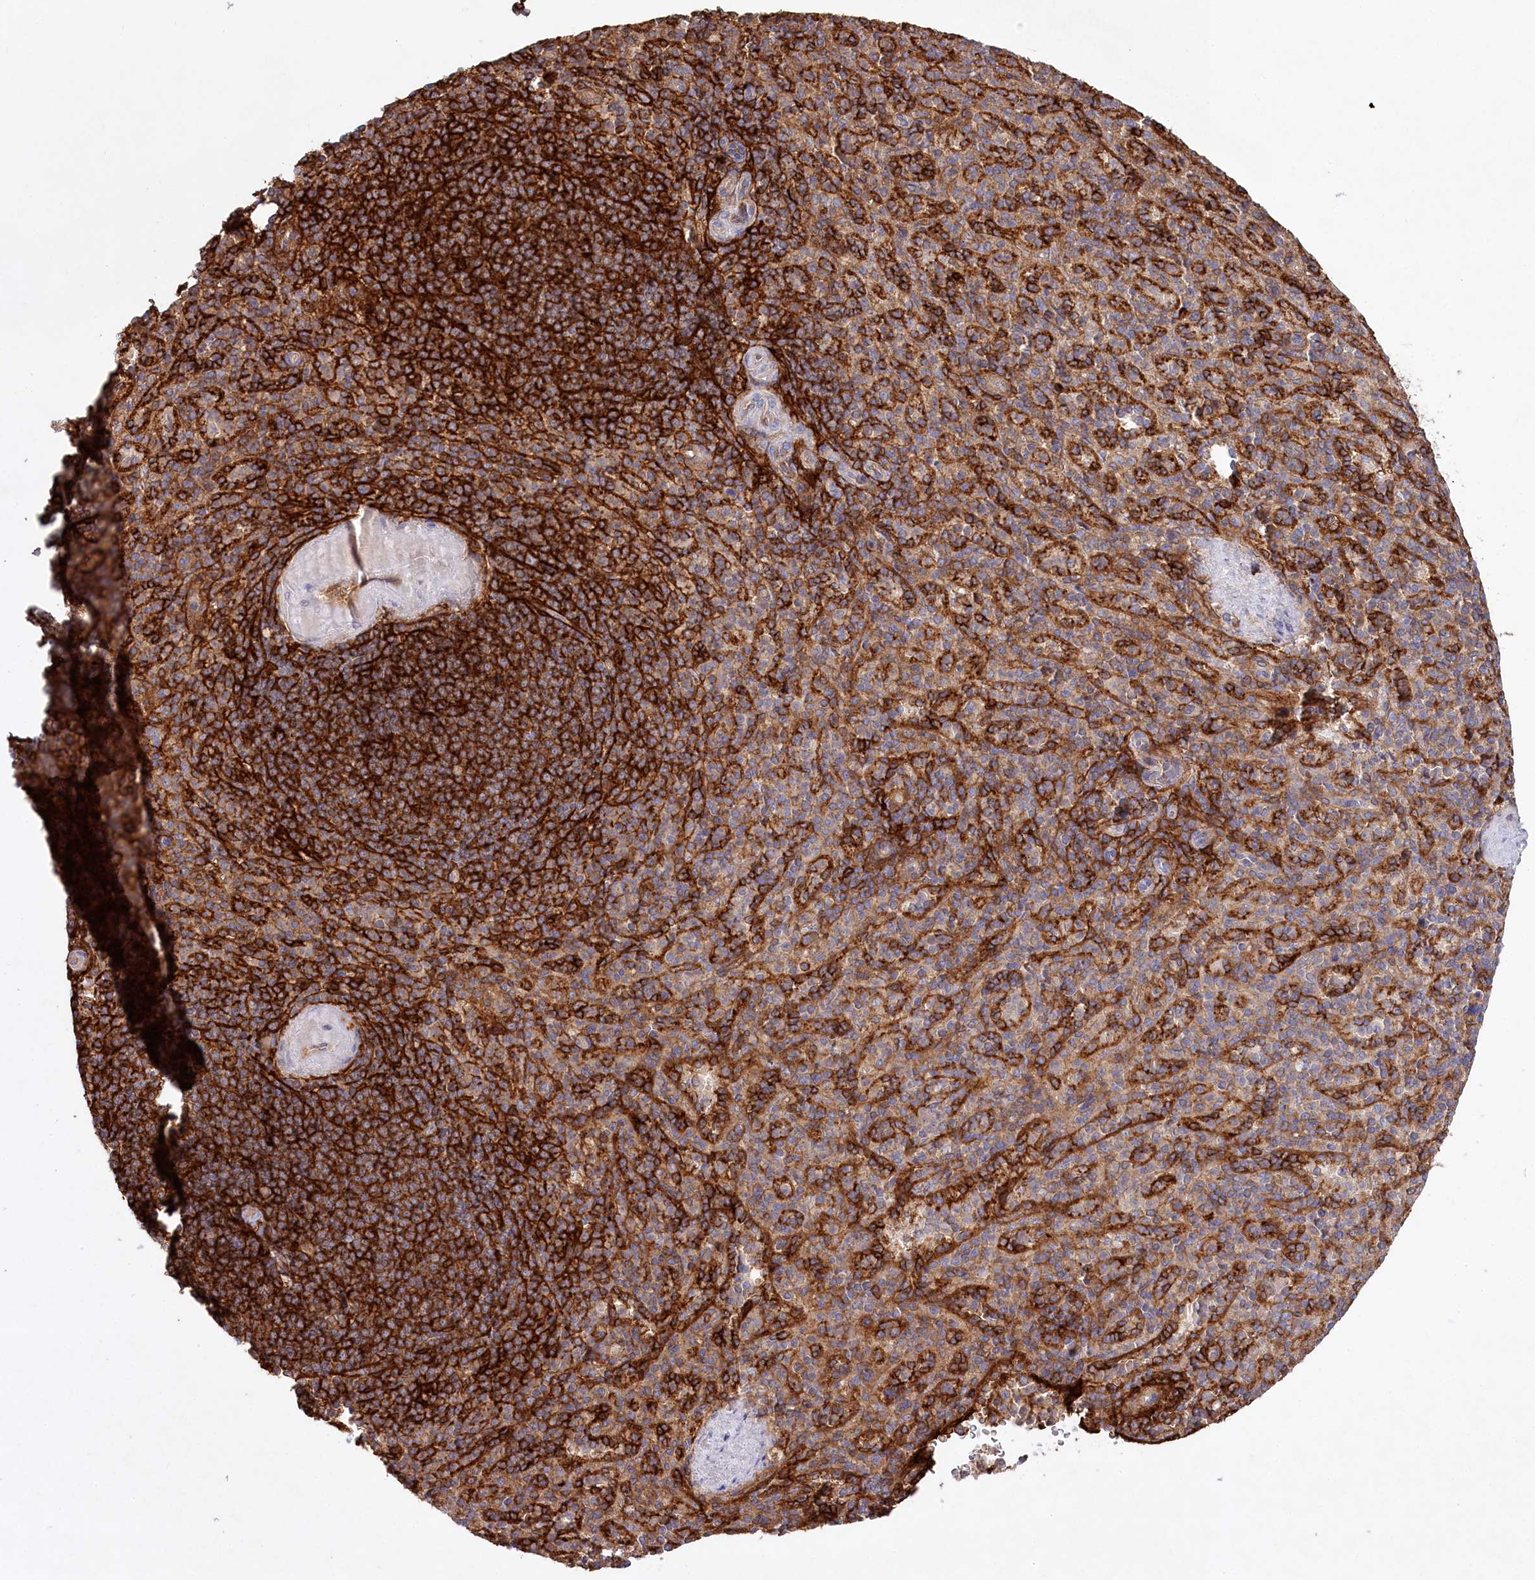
{"staining": {"intensity": "moderate", "quantity": "25%-75%", "location": "cytoplasmic/membranous"}, "tissue": "spleen", "cell_type": "Cells in red pulp", "image_type": "normal", "snomed": [{"axis": "morphology", "description": "Normal tissue, NOS"}, {"axis": "topography", "description": "Spleen"}], "caption": "There is medium levels of moderate cytoplasmic/membranous positivity in cells in red pulp of normal spleen, as demonstrated by immunohistochemical staining (brown color).", "gene": "RBP5", "patient": {"sex": "female", "age": 74}}